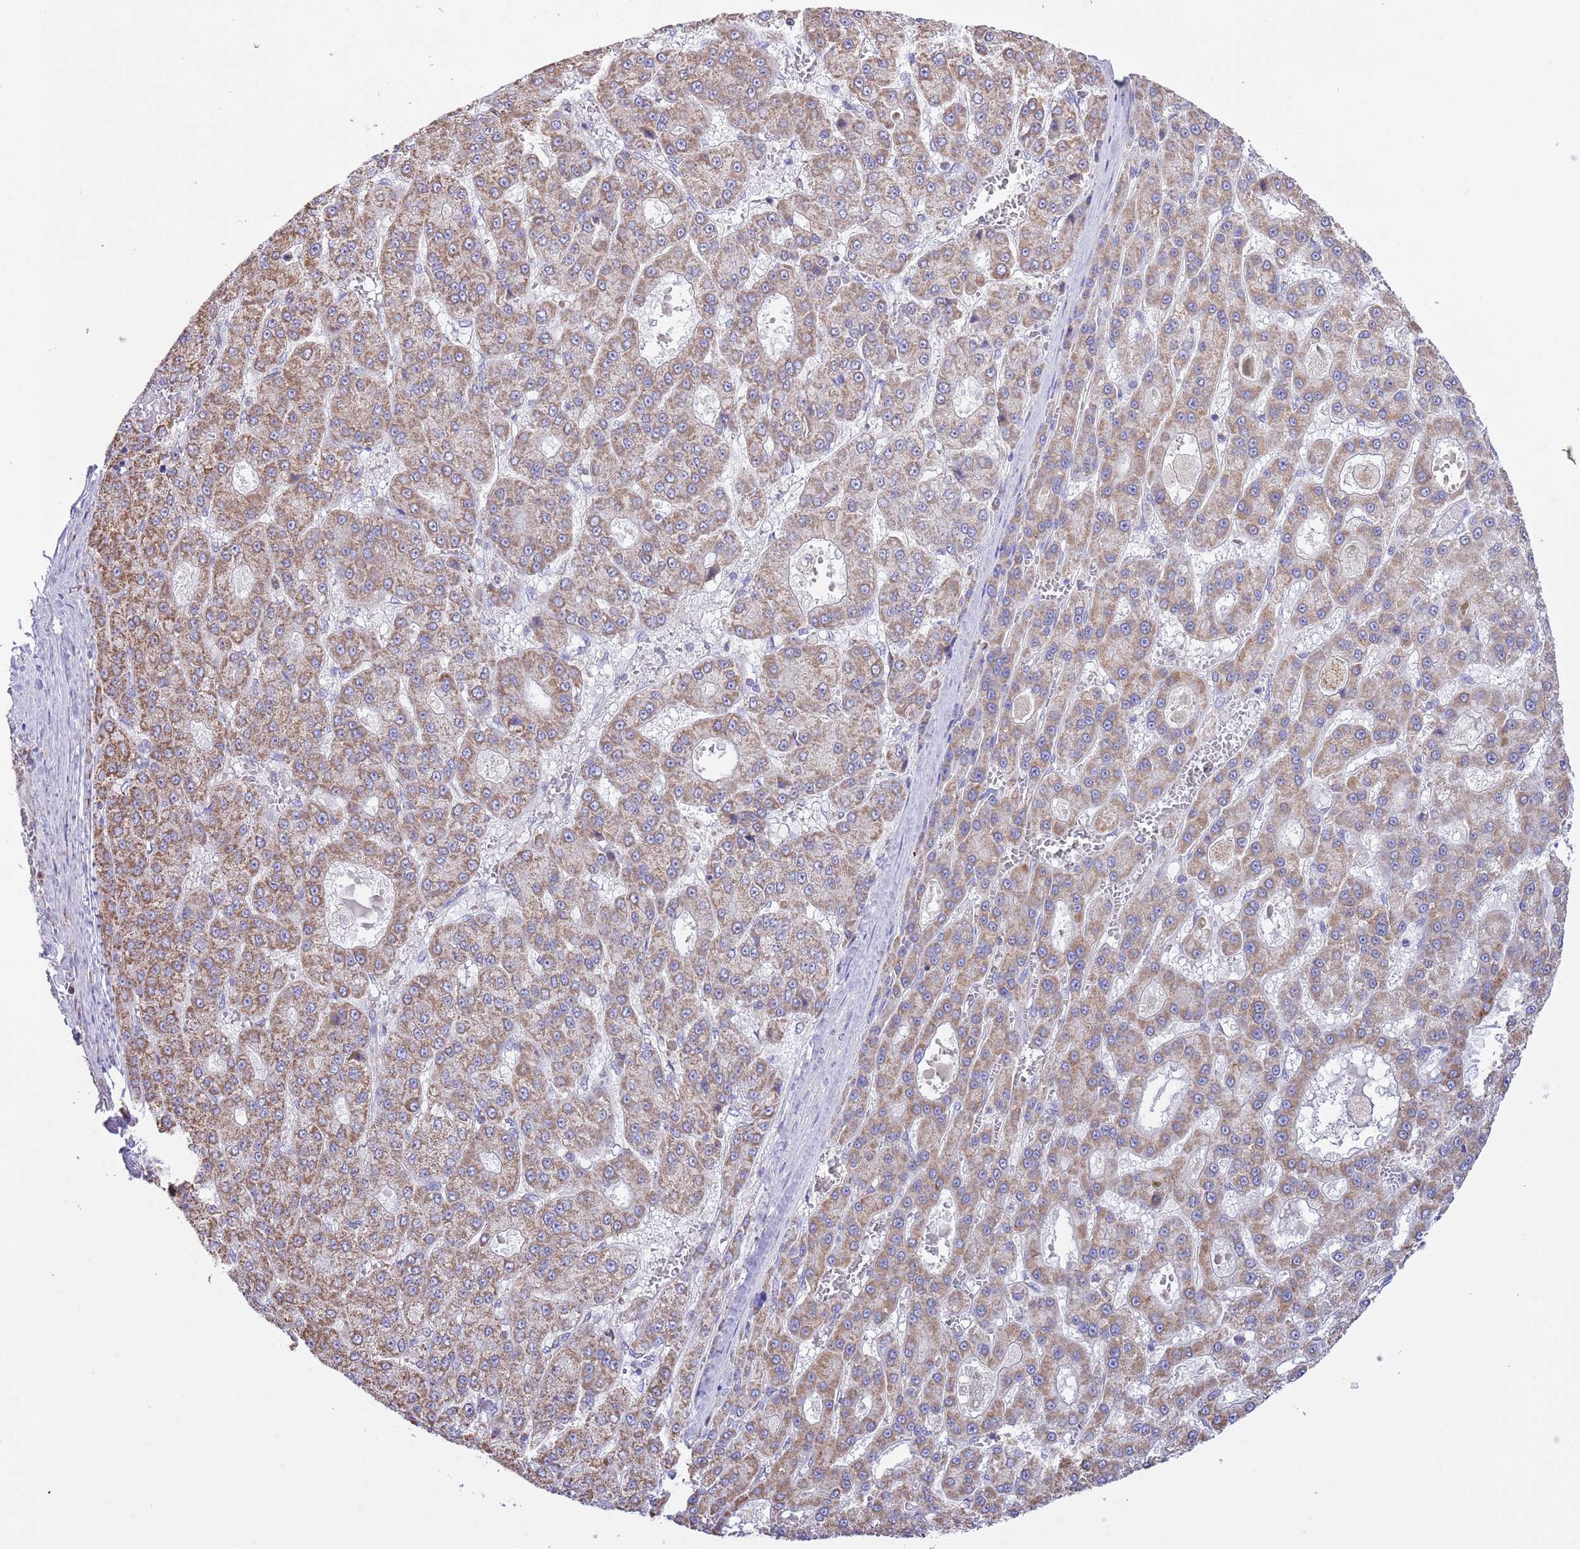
{"staining": {"intensity": "moderate", "quantity": ">75%", "location": "cytoplasmic/membranous"}, "tissue": "liver cancer", "cell_type": "Tumor cells", "image_type": "cancer", "snomed": [{"axis": "morphology", "description": "Carcinoma, Hepatocellular, NOS"}, {"axis": "topography", "description": "Liver"}], "caption": "A brown stain highlights moderate cytoplasmic/membranous positivity of a protein in hepatocellular carcinoma (liver) tumor cells.", "gene": "TEKTIP1", "patient": {"sex": "male", "age": 70}}